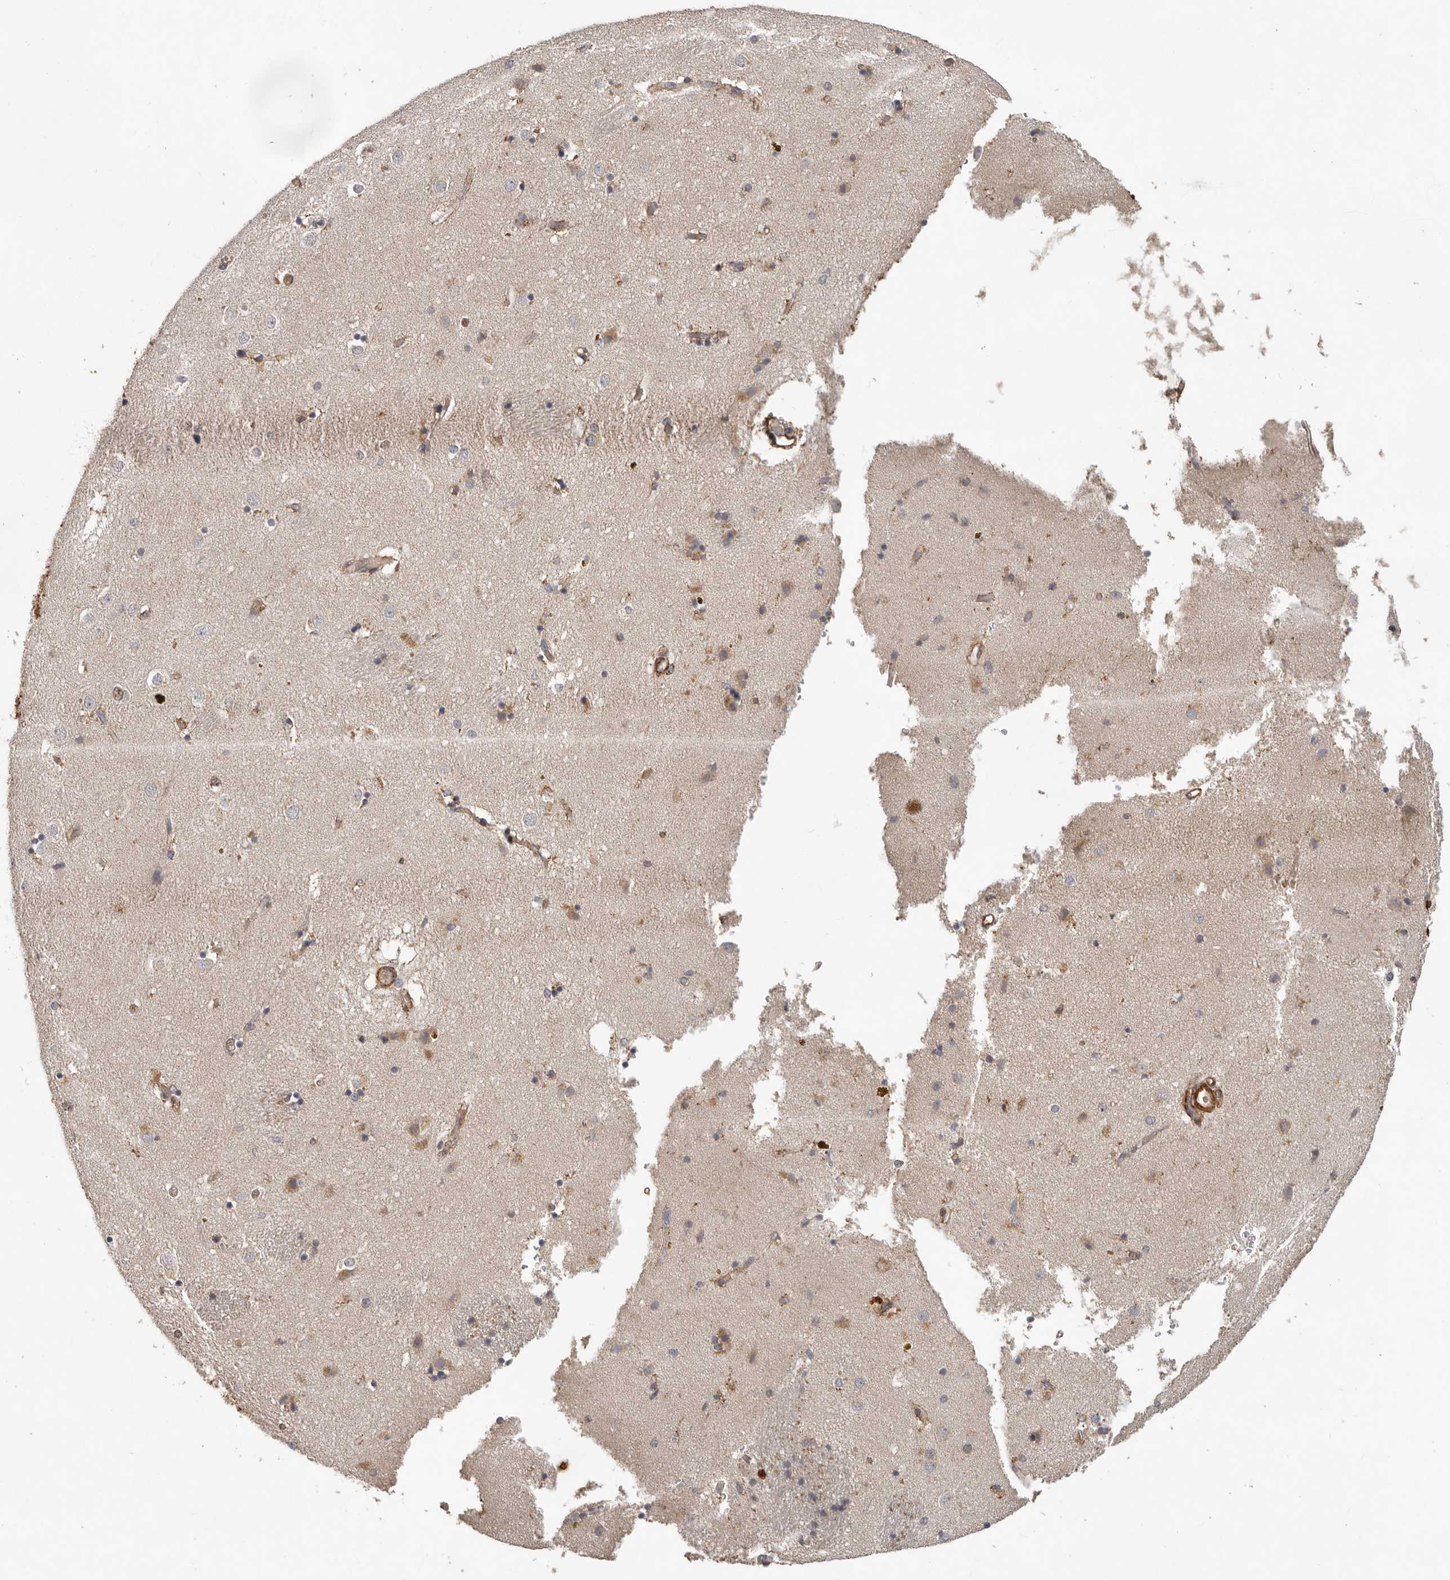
{"staining": {"intensity": "weak", "quantity": "<25%", "location": "cytoplasmic/membranous"}, "tissue": "caudate", "cell_type": "Glial cells", "image_type": "normal", "snomed": [{"axis": "morphology", "description": "Normal tissue, NOS"}, {"axis": "topography", "description": "Lateral ventricle wall"}], "caption": "The photomicrograph displays no staining of glial cells in unremarkable caudate. (IHC, brightfield microscopy, high magnification).", "gene": "RNF157", "patient": {"sex": "male", "age": 70}}